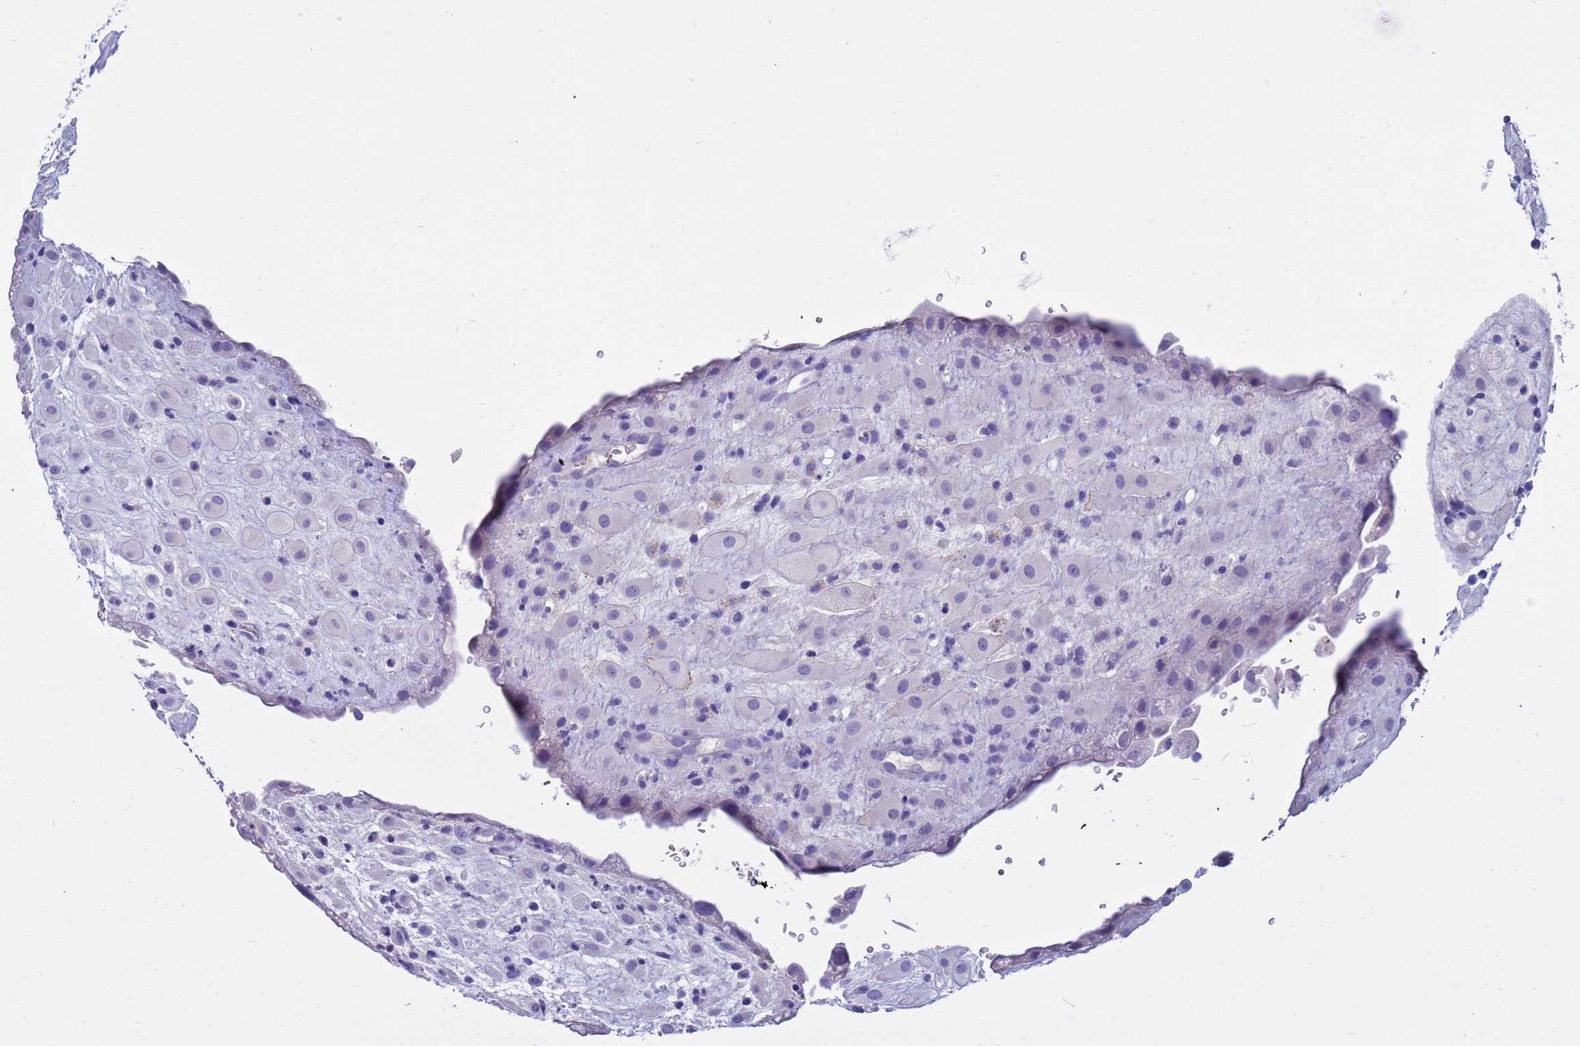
{"staining": {"intensity": "negative", "quantity": "none", "location": "none"}, "tissue": "placenta", "cell_type": "Decidual cells", "image_type": "normal", "snomed": [{"axis": "morphology", "description": "Normal tissue, NOS"}, {"axis": "topography", "description": "Placenta"}], "caption": "Protein analysis of benign placenta exhibits no significant positivity in decidual cells. Nuclei are stained in blue.", "gene": "SYCN", "patient": {"sex": "female", "age": 35}}